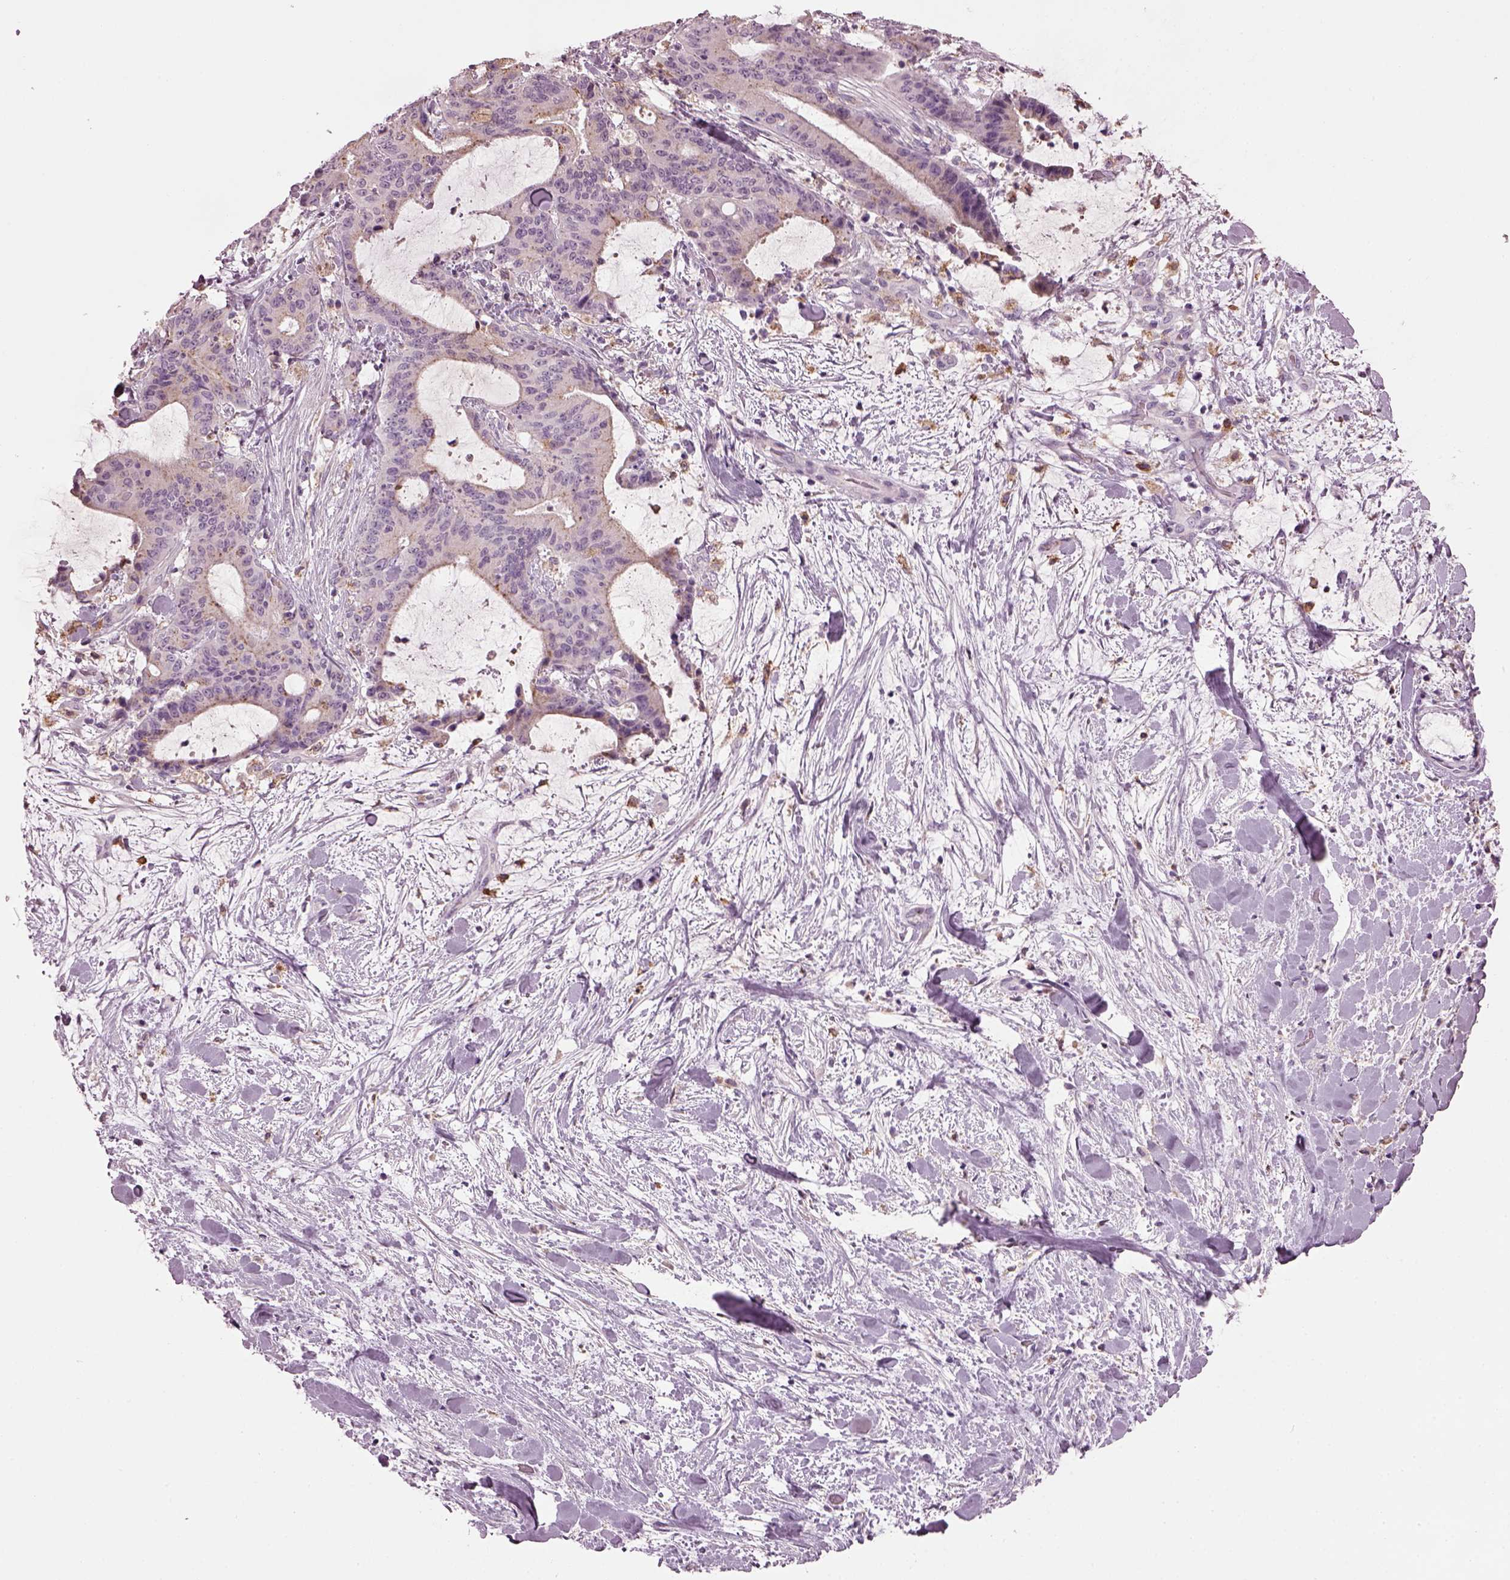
{"staining": {"intensity": "negative", "quantity": "none", "location": "none"}, "tissue": "liver cancer", "cell_type": "Tumor cells", "image_type": "cancer", "snomed": [{"axis": "morphology", "description": "Cholangiocarcinoma"}, {"axis": "topography", "description": "Liver"}], "caption": "This is a image of immunohistochemistry (IHC) staining of liver cancer (cholangiocarcinoma), which shows no expression in tumor cells.", "gene": "TMEM231", "patient": {"sex": "female", "age": 73}}